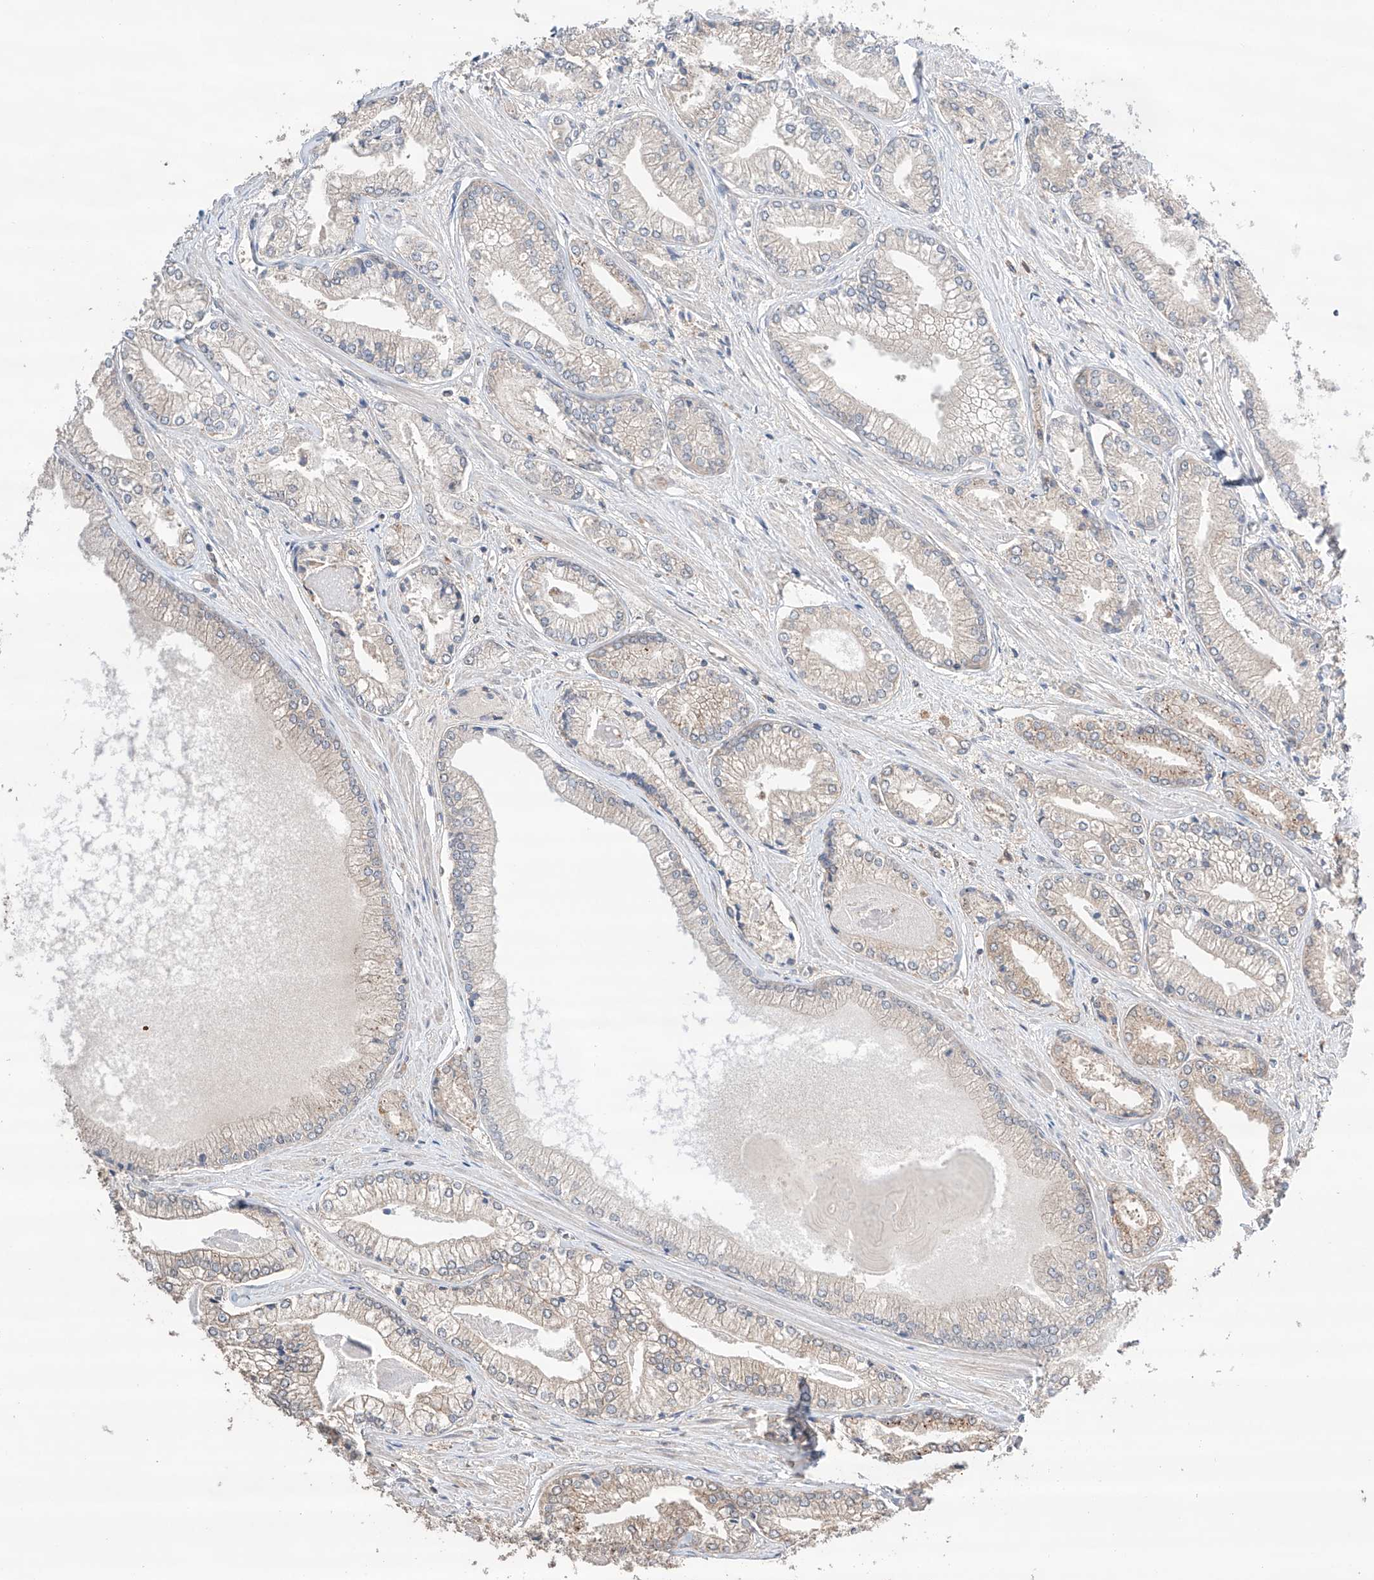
{"staining": {"intensity": "weak", "quantity": "<25%", "location": "cytoplasmic/membranous"}, "tissue": "prostate cancer", "cell_type": "Tumor cells", "image_type": "cancer", "snomed": [{"axis": "morphology", "description": "Adenocarcinoma, Low grade"}, {"axis": "topography", "description": "Prostate"}], "caption": "Image shows no protein expression in tumor cells of prostate cancer tissue.", "gene": "ZFHX2", "patient": {"sex": "male", "age": 60}}